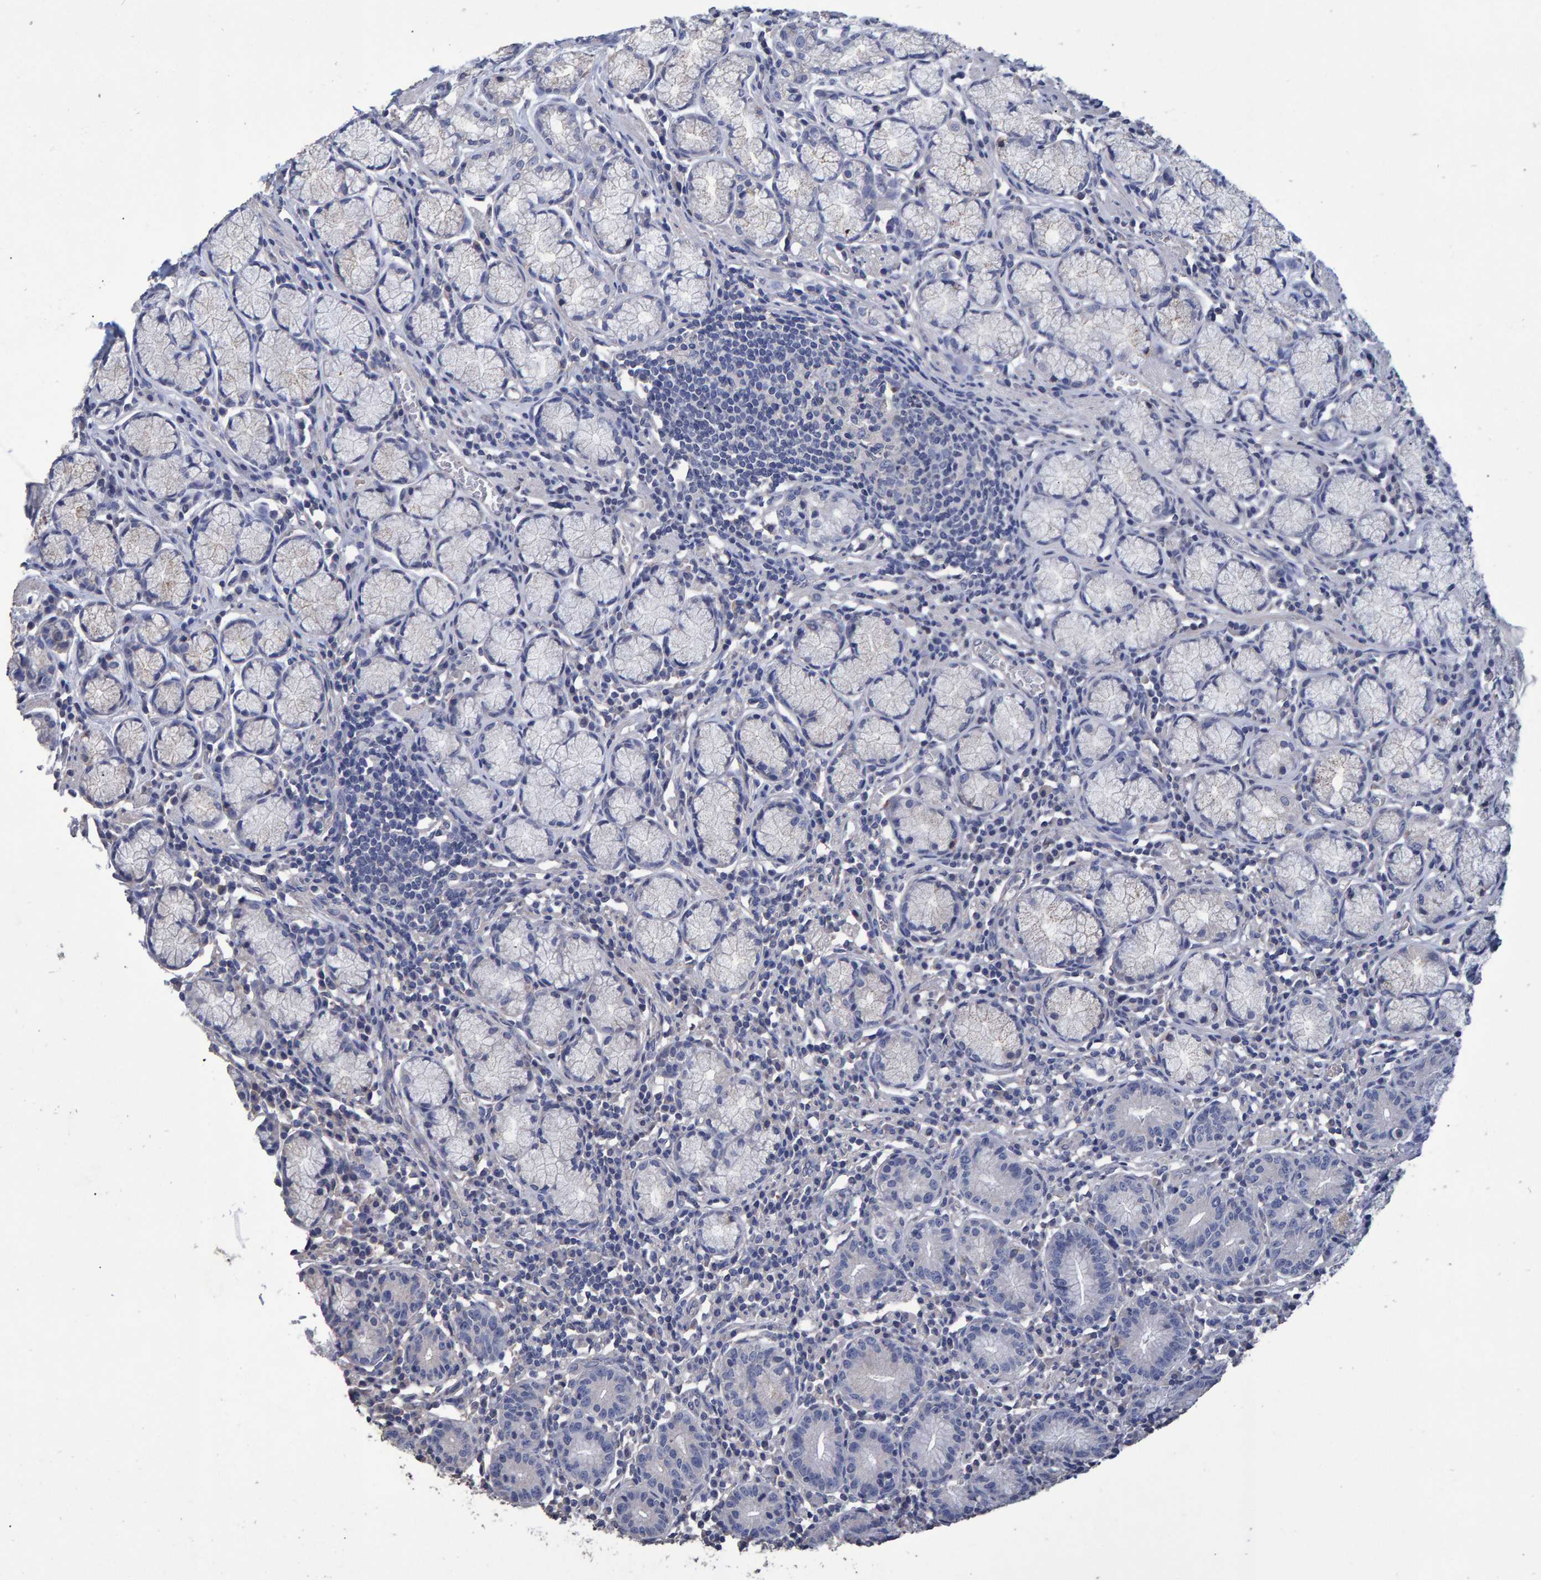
{"staining": {"intensity": "negative", "quantity": "none", "location": "none"}, "tissue": "stomach", "cell_type": "Glandular cells", "image_type": "normal", "snomed": [{"axis": "morphology", "description": "Normal tissue, NOS"}, {"axis": "topography", "description": "Stomach"}], "caption": "Immunohistochemistry micrograph of benign human stomach stained for a protein (brown), which shows no expression in glandular cells.", "gene": "HEMGN", "patient": {"sex": "male", "age": 55}}